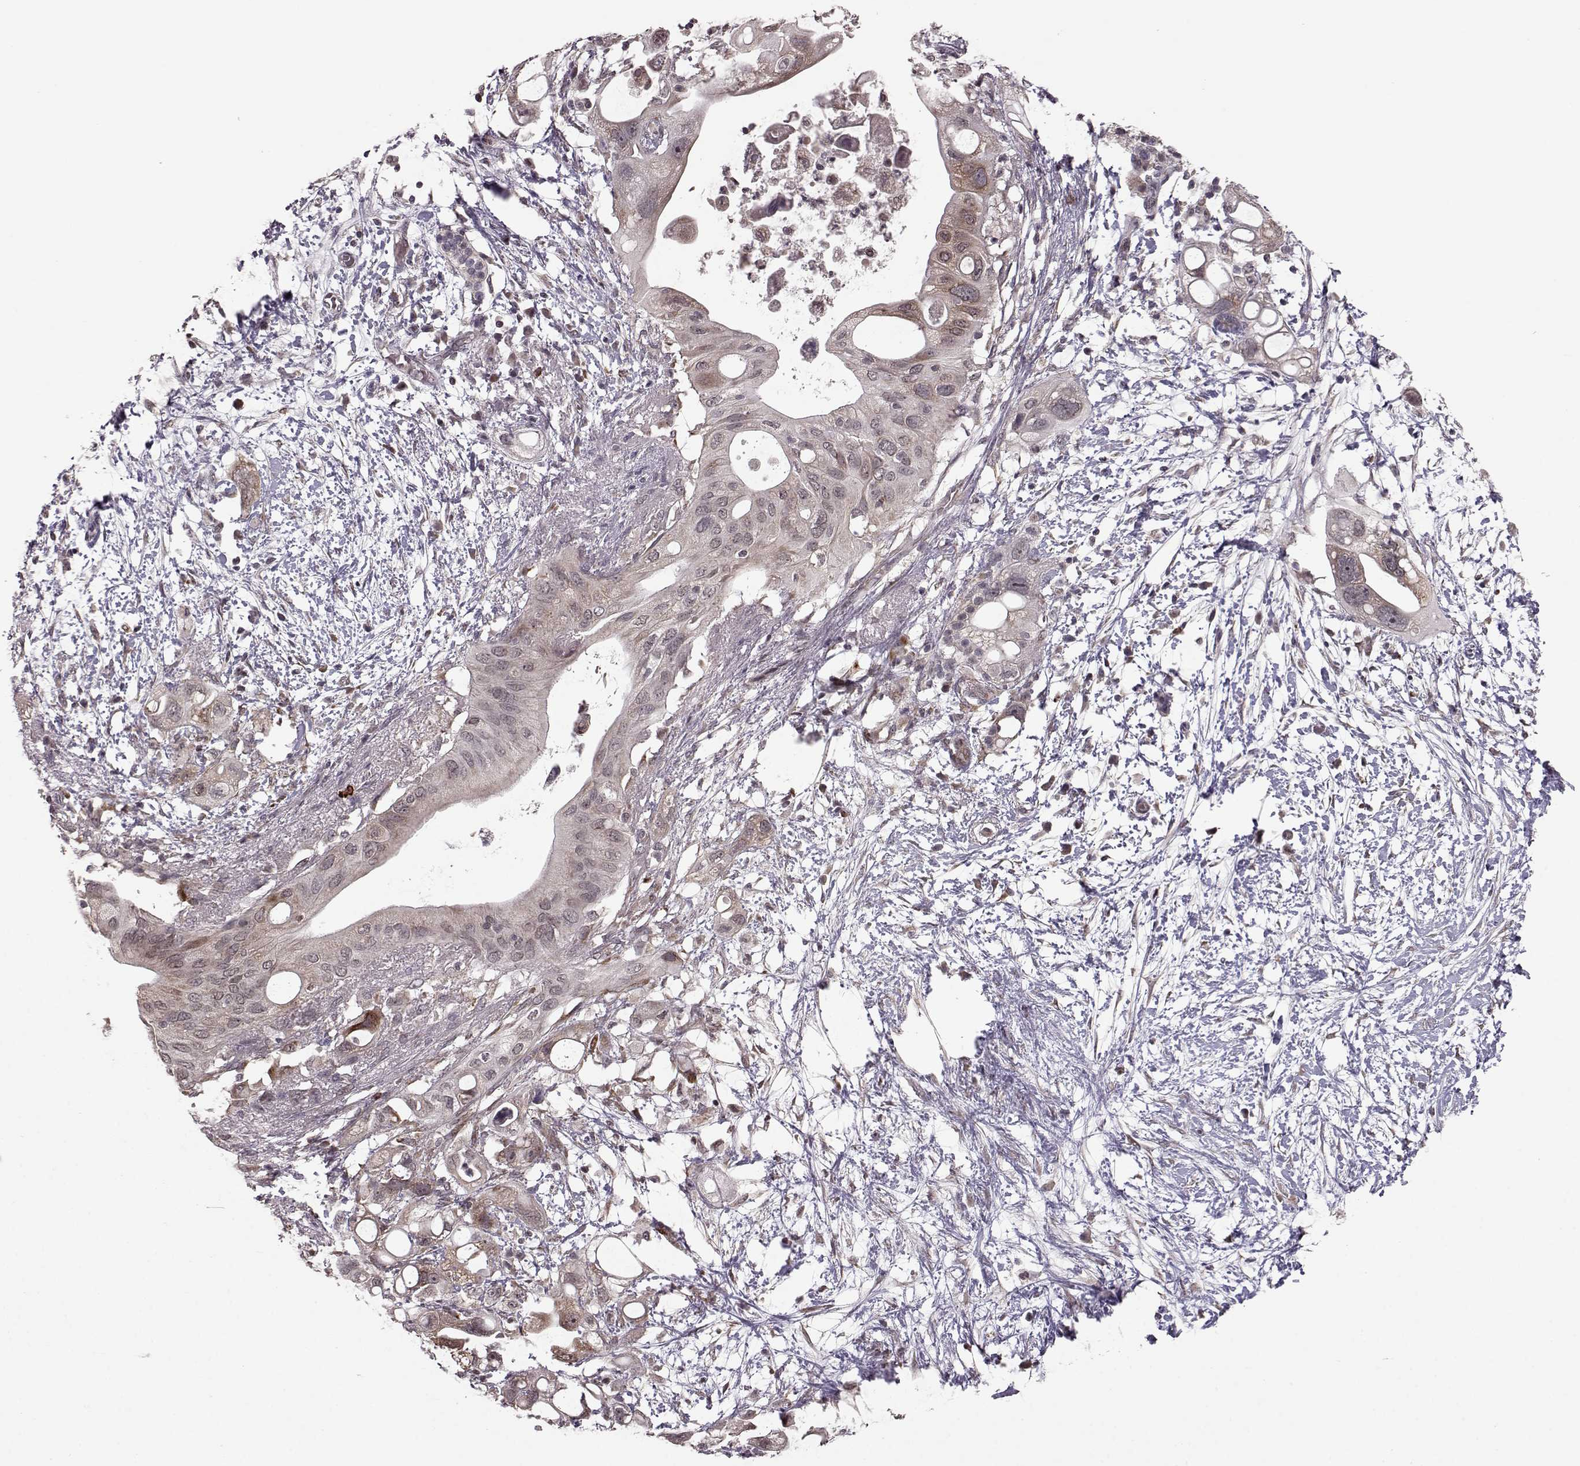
{"staining": {"intensity": "weak", "quantity": ">75%", "location": "cytoplasmic/membranous"}, "tissue": "pancreatic cancer", "cell_type": "Tumor cells", "image_type": "cancer", "snomed": [{"axis": "morphology", "description": "Adenocarcinoma, NOS"}, {"axis": "topography", "description": "Pancreas"}], "caption": "Immunohistochemical staining of human pancreatic cancer (adenocarcinoma) shows low levels of weak cytoplasmic/membranous protein staining in approximately >75% of tumor cells. The protein of interest is stained brown, and the nuclei are stained in blue (DAB IHC with brightfield microscopy, high magnification).", "gene": "ELOVL5", "patient": {"sex": "female", "age": 72}}